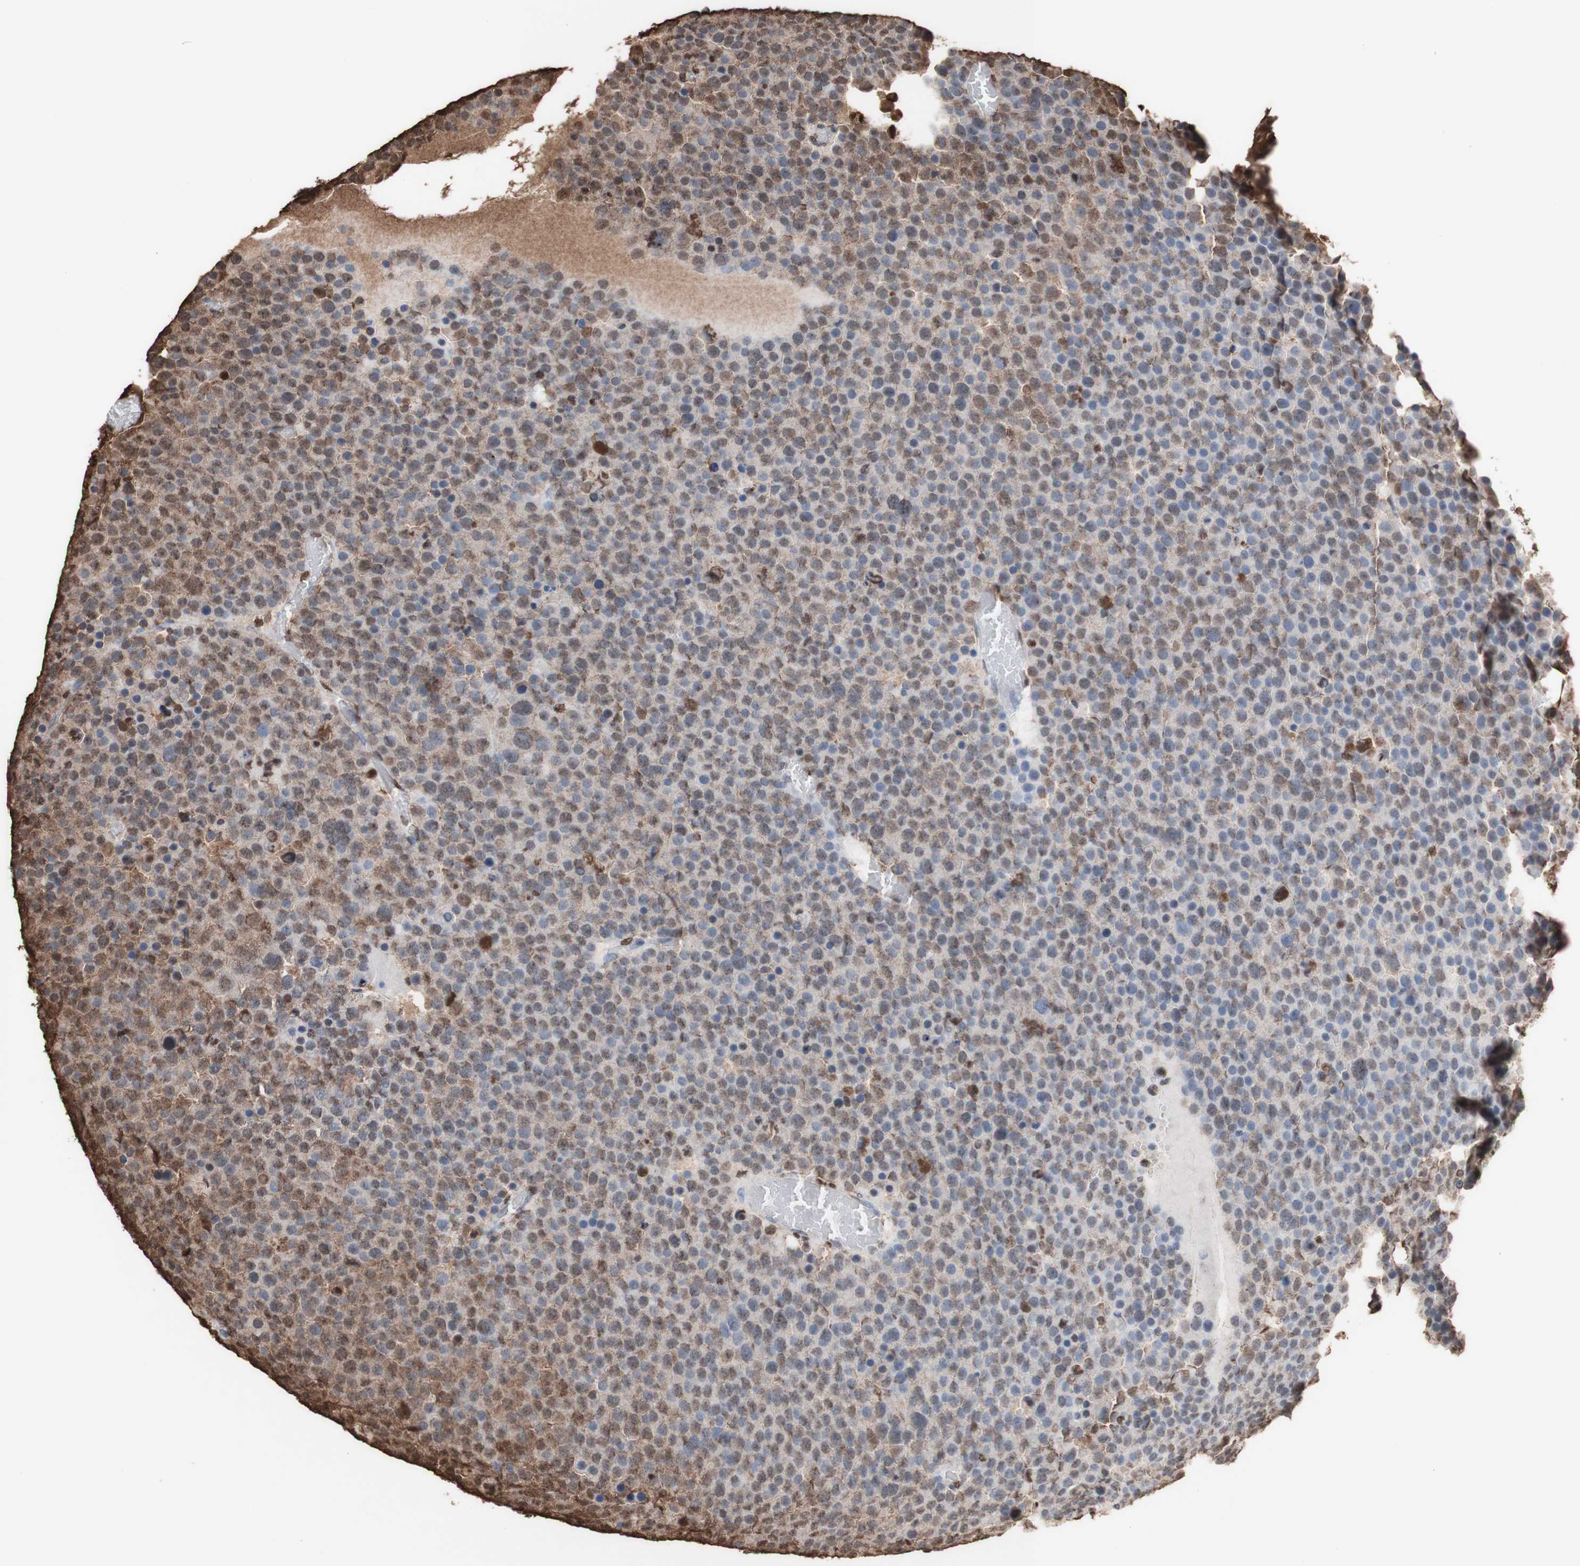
{"staining": {"intensity": "moderate", "quantity": ">75%", "location": "cytoplasmic/membranous,nuclear"}, "tissue": "testis cancer", "cell_type": "Tumor cells", "image_type": "cancer", "snomed": [{"axis": "morphology", "description": "Seminoma, NOS"}, {"axis": "topography", "description": "Testis"}], "caption": "This is an image of immunohistochemistry (IHC) staining of testis cancer, which shows moderate expression in the cytoplasmic/membranous and nuclear of tumor cells.", "gene": "PIDD1", "patient": {"sex": "male", "age": 71}}